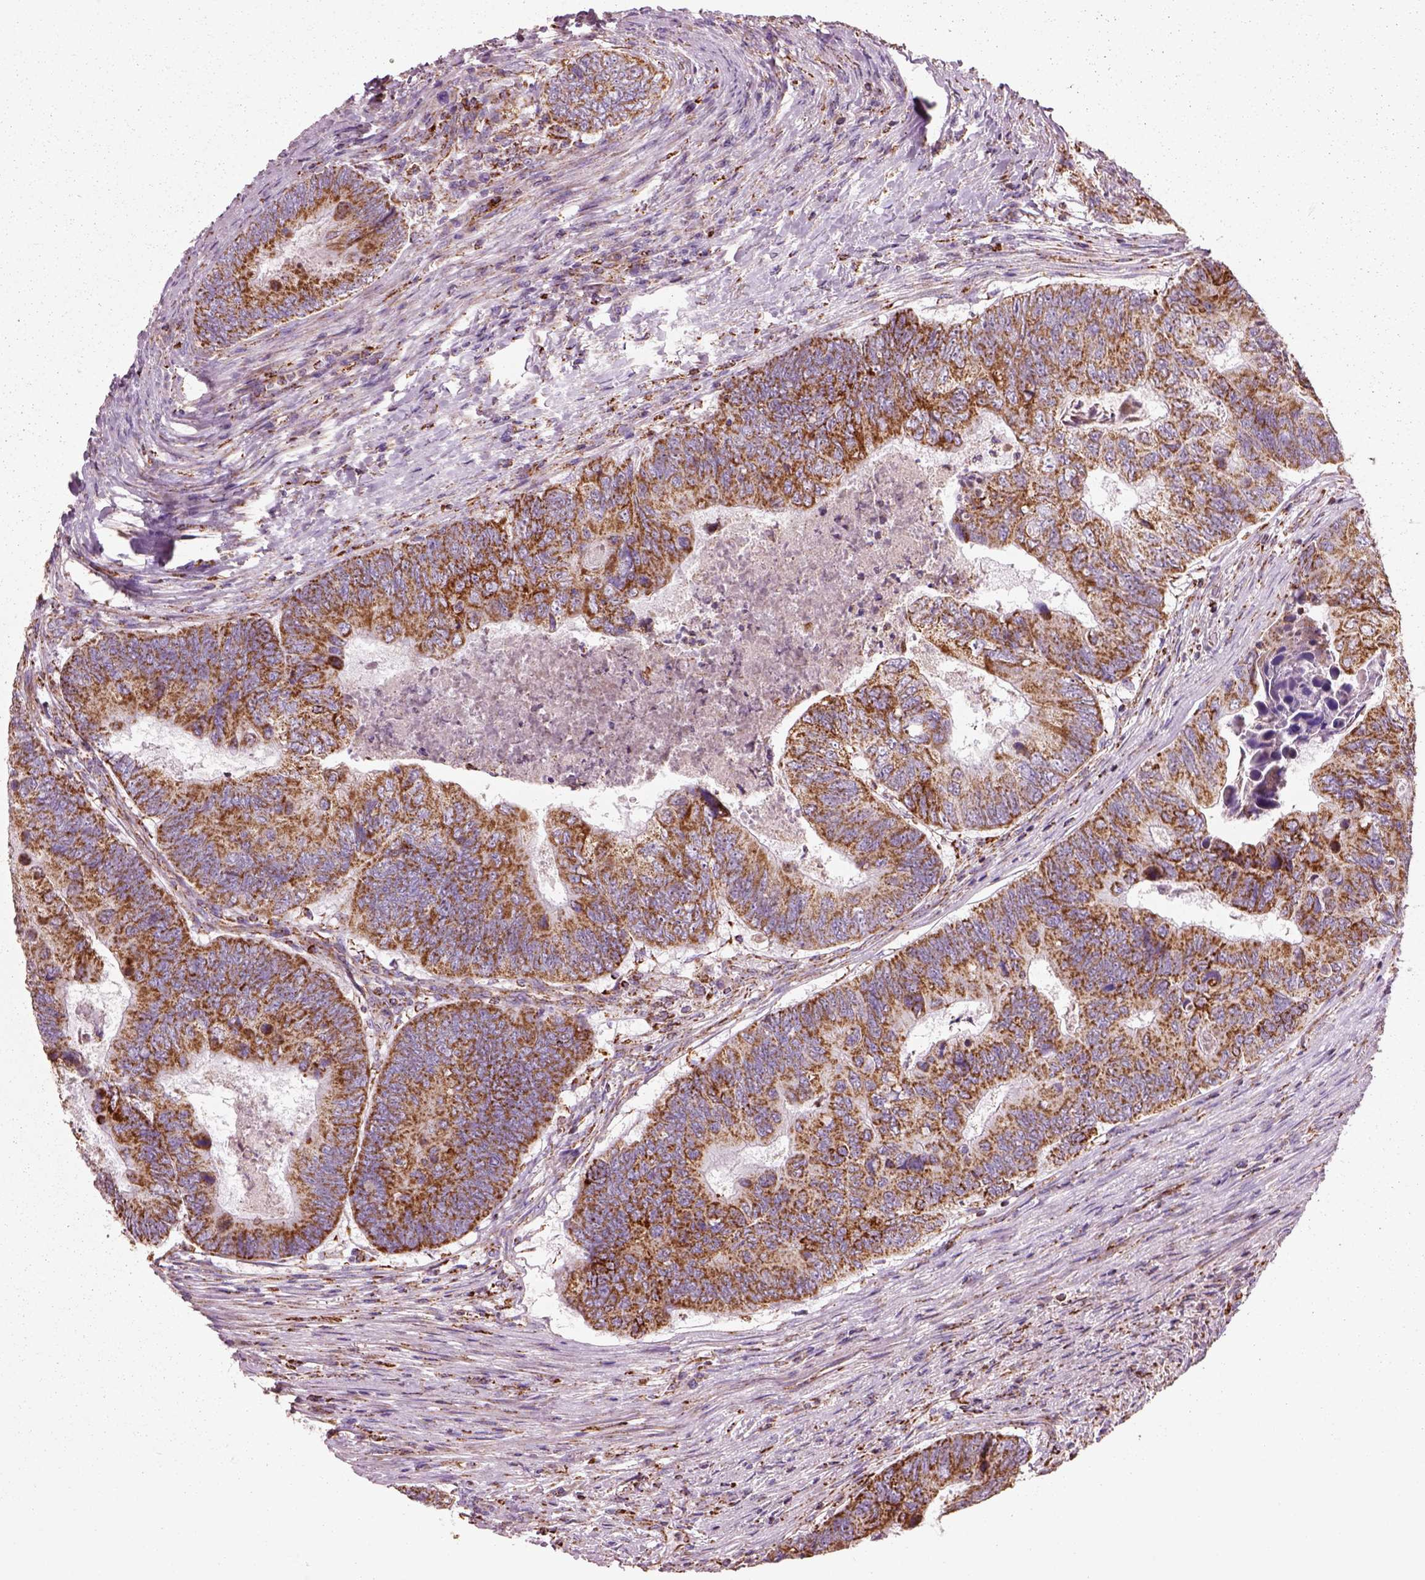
{"staining": {"intensity": "moderate", "quantity": ">75%", "location": "cytoplasmic/membranous"}, "tissue": "colorectal cancer", "cell_type": "Tumor cells", "image_type": "cancer", "snomed": [{"axis": "morphology", "description": "Adenocarcinoma, NOS"}, {"axis": "topography", "description": "Colon"}], "caption": "Immunohistochemical staining of colorectal cancer demonstrates moderate cytoplasmic/membranous protein positivity in approximately >75% of tumor cells.", "gene": "SLC25A24", "patient": {"sex": "female", "age": 67}}